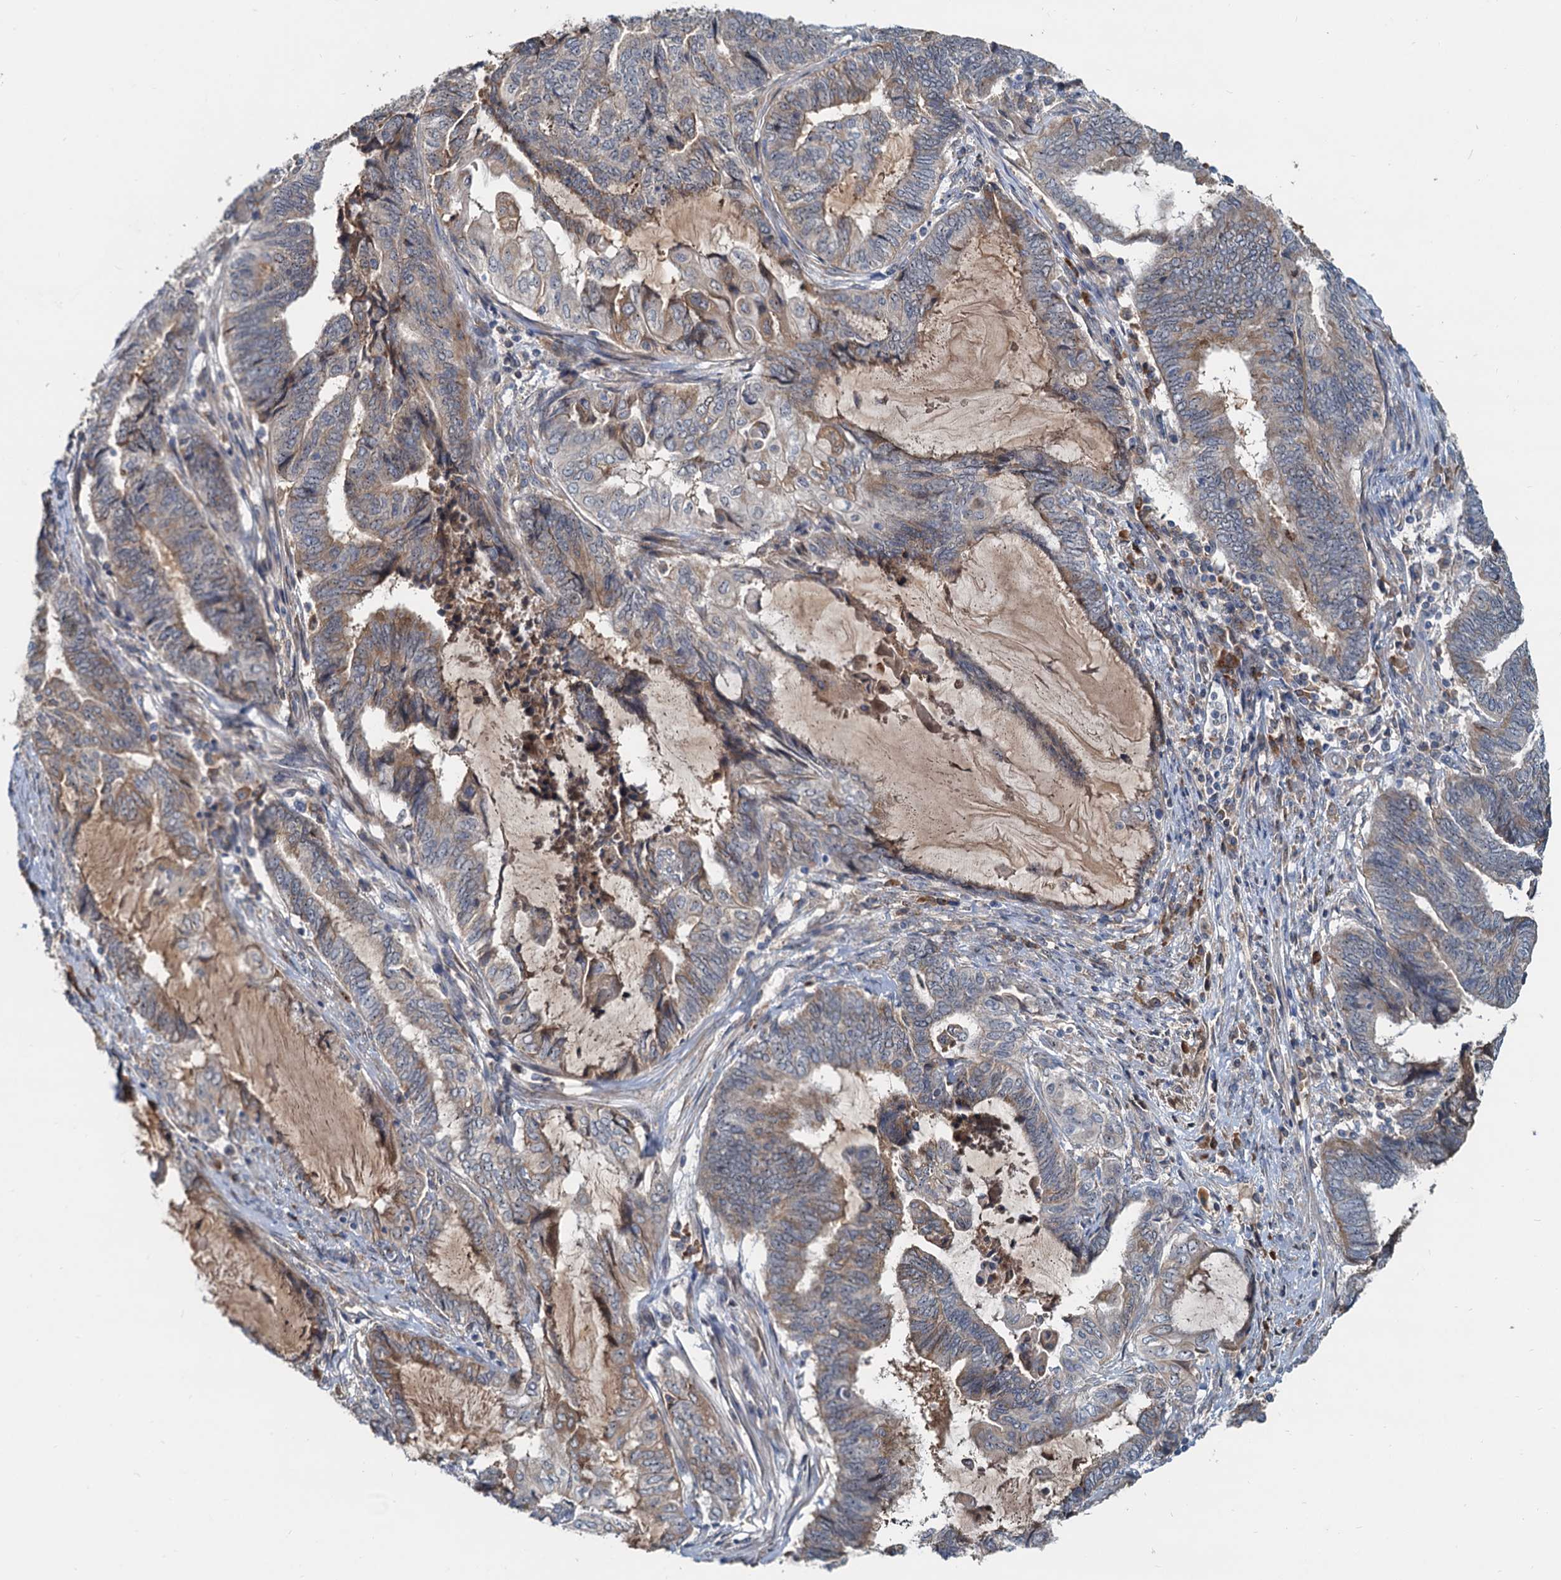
{"staining": {"intensity": "weak", "quantity": "<25%", "location": "cytoplasmic/membranous"}, "tissue": "endometrial cancer", "cell_type": "Tumor cells", "image_type": "cancer", "snomed": [{"axis": "morphology", "description": "Adenocarcinoma, NOS"}, {"axis": "topography", "description": "Uterus"}, {"axis": "topography", "description": "Endometrium"}], "caption": "This image is of endometrial cancer (adenocarcinoma) stained with immunohistochemistry (IHC) to label a protein in brown with the nuclei are counter-stained blue. There is no expression in tumor cells.", "gene": "RGS7BP", "patient": {"sex": "female", "age": 70}}